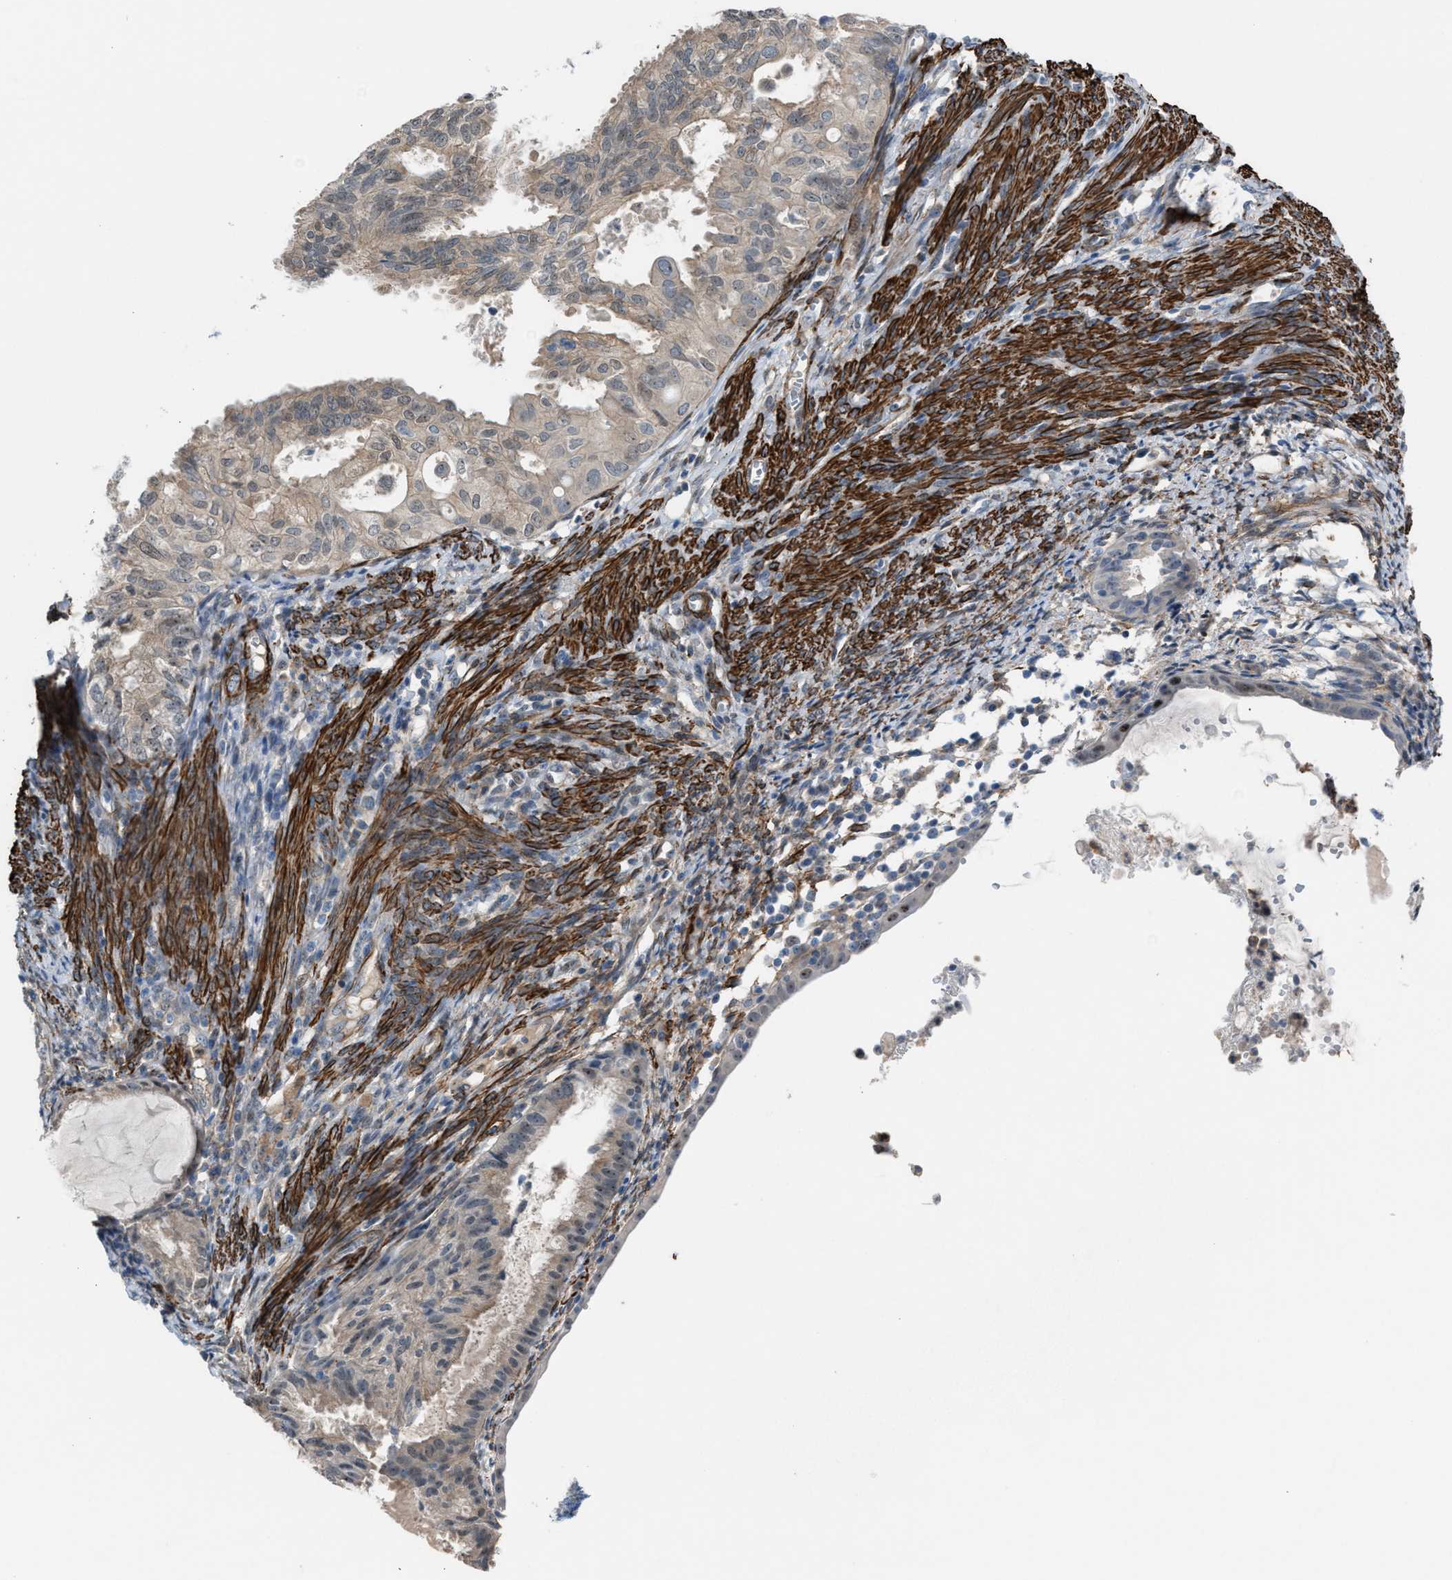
{"staining": {"intensity": "moderate", "quantity": "<25%", "location": "nuclear"}, "tissue": "cervical cancer", "cell_type": "Tumor cells", "image_type": "cancer", "snomed": [{"axis": "morphology", "description": "Normal tissue, NOS"}, {"axis": "morphology", "description": "Adenocarcinoma, NOS"}, {"axis": "topography", "description": "Cervix"}, {"axis": "topography", "description": "Endometrium"}], "caption": "Tumor cells show moderate nuclear expression in approximately <25% of cells in cervical cancer.", "gene": "NQO2", "patient": {"sex": "female", "age": 86}}